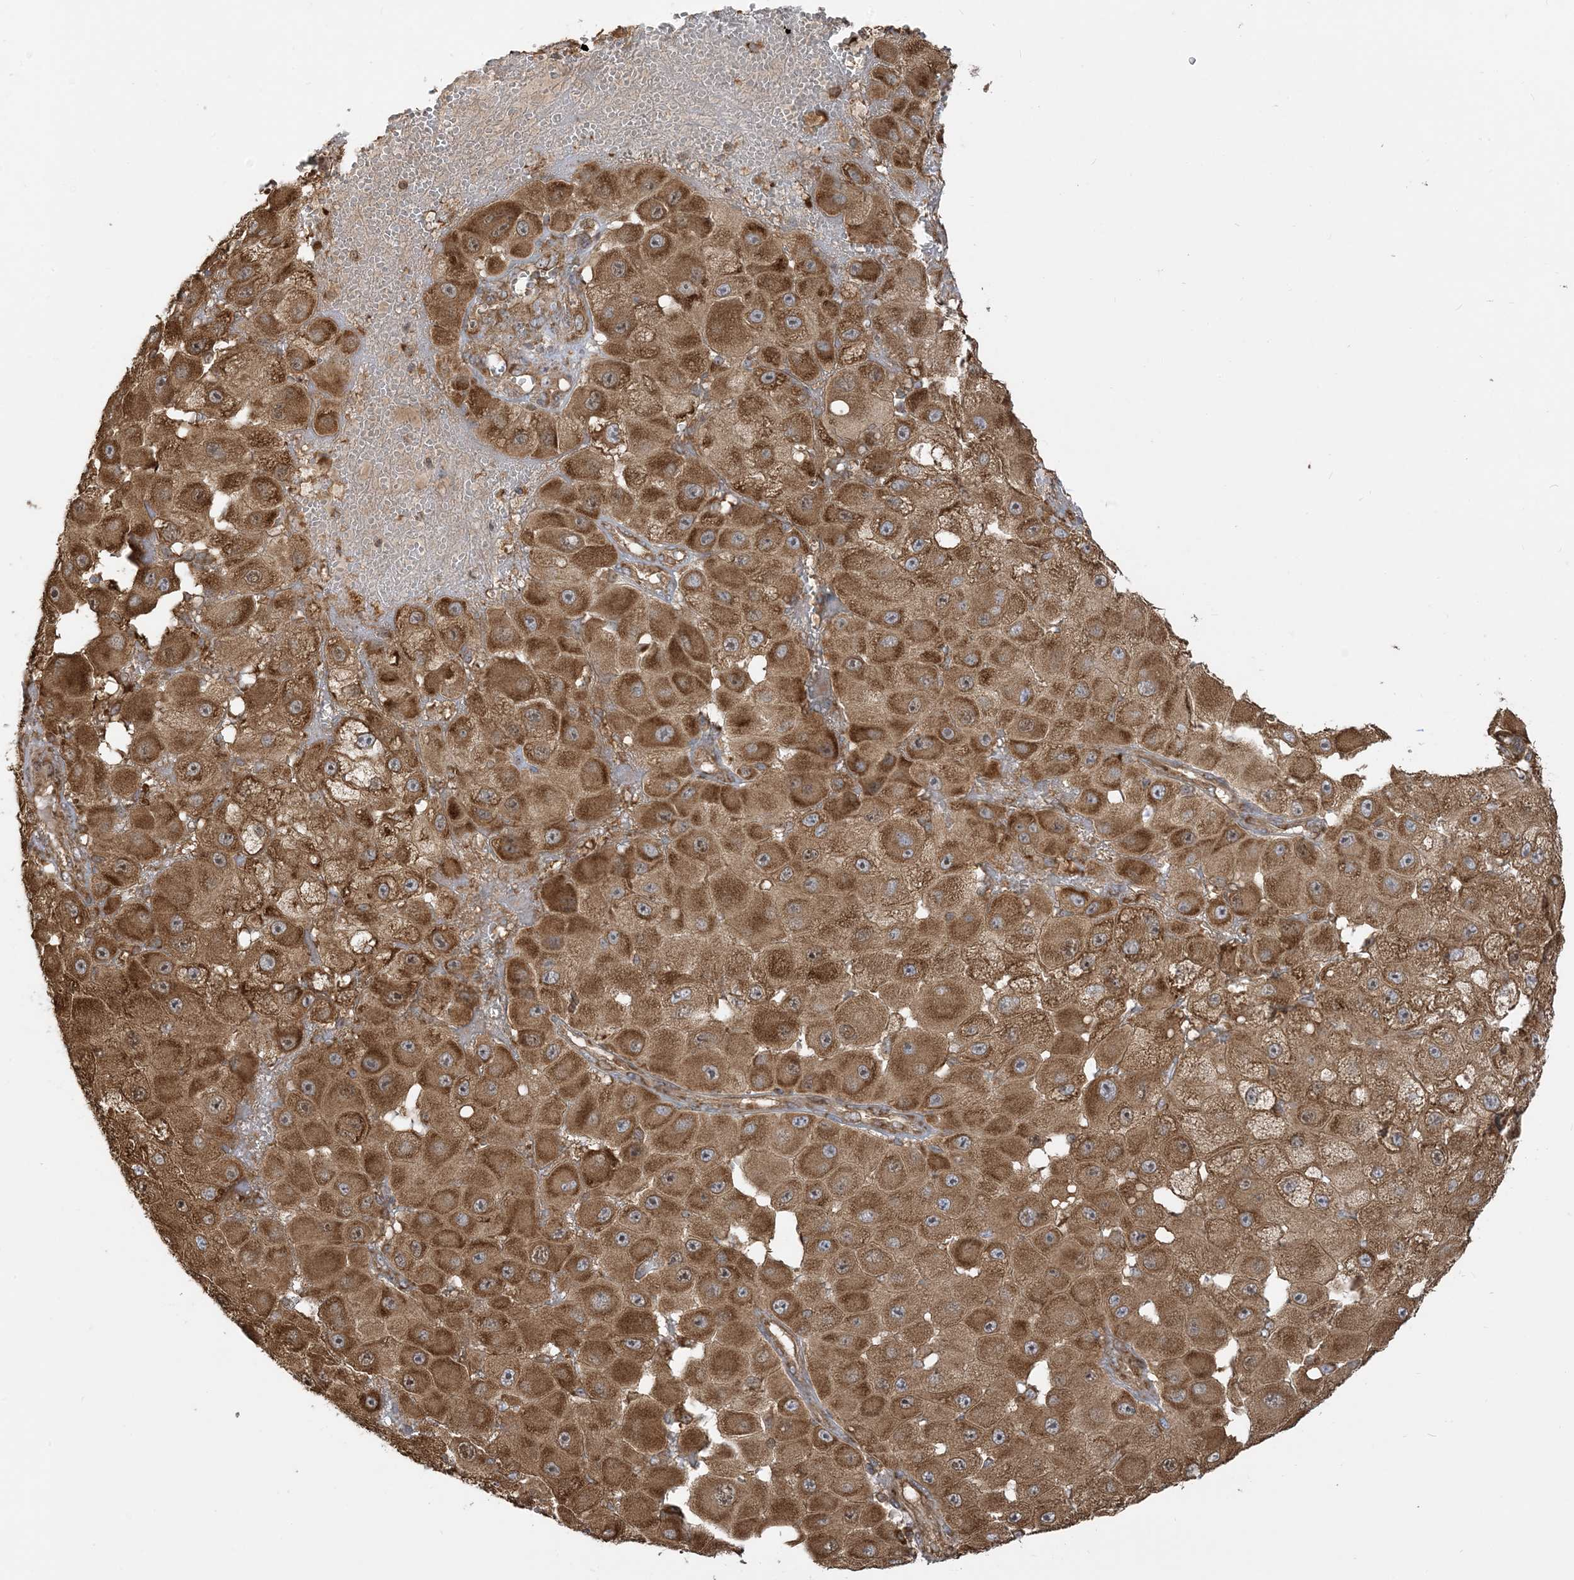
{"staining": {"intensity": "strong", "quantity": ">75%", "location": "cytoplasmic/membranous"}, "tissue": "melanoma", "cell_type": "Tumor cells", "image_type": "cancer", "snomed": [{"axis": "morphology", "description": "Malignant melanoma, NOS"}, {"axis": "topography", "description": "Skin"}], "caption": "Malignant melanoma stained for a protein (brown) demonstrates strong cytoplasmic/membranous positive staining in approximately >75% of tumor cells.", "gene": "SRP72", "patient": {"sex": "female", "age": 81}}